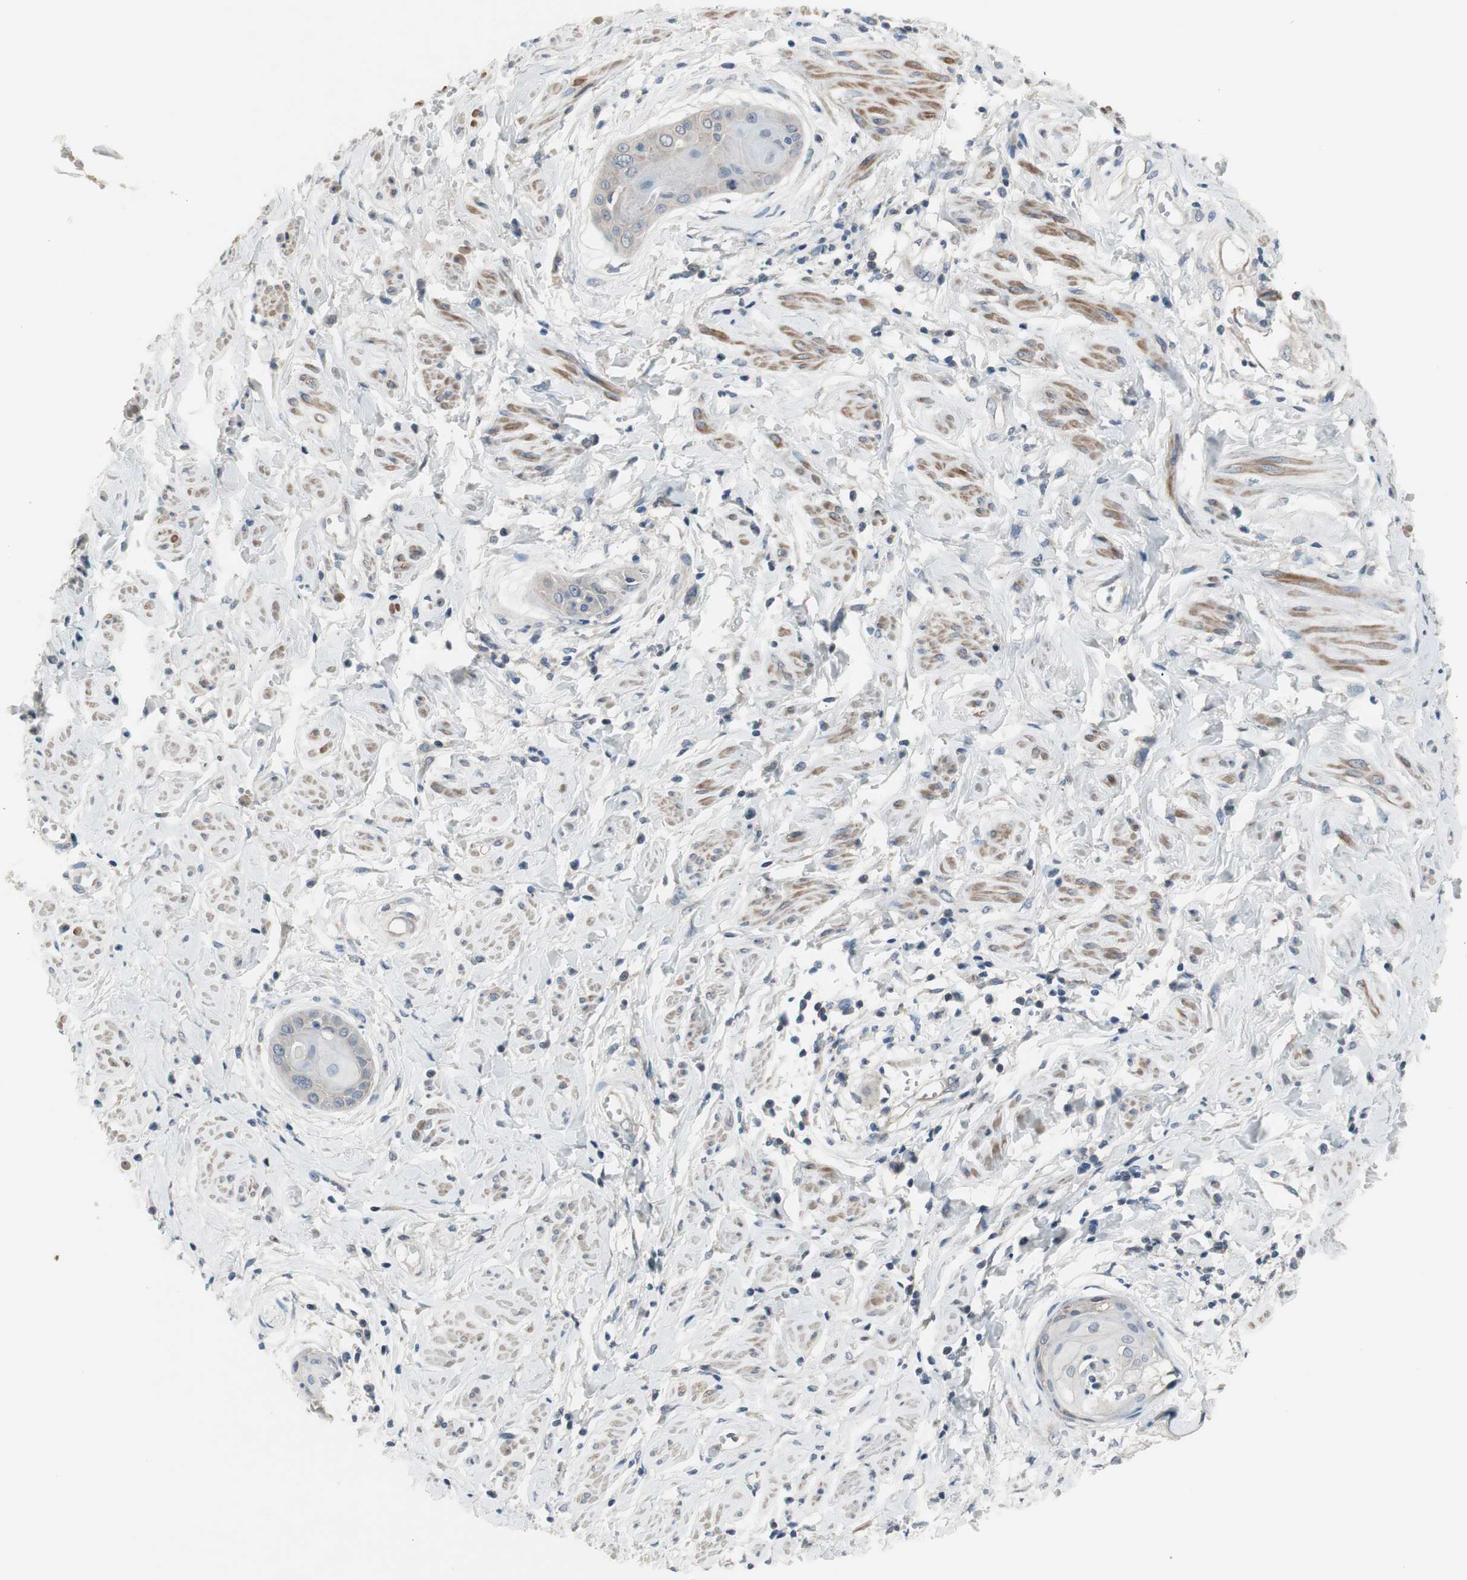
{"staining": {"intensity": "negative", "quantity": "none", "location": "none"}, "tissue": "cervical cancer", "cell_type": "Tumor cells", "image_type": "cancer", "snomed": [{"axis": "morphology", "description": "Squamous cell carcinoma, NOS"}, {"axis": "topography", "description": "Cervix"}], "caption": "Immunohistochemistry of human cervical cancer exhibits no expression in tumor cells.", "gene": "TACR3", "patient": {"sex": "female", "age": 57}}